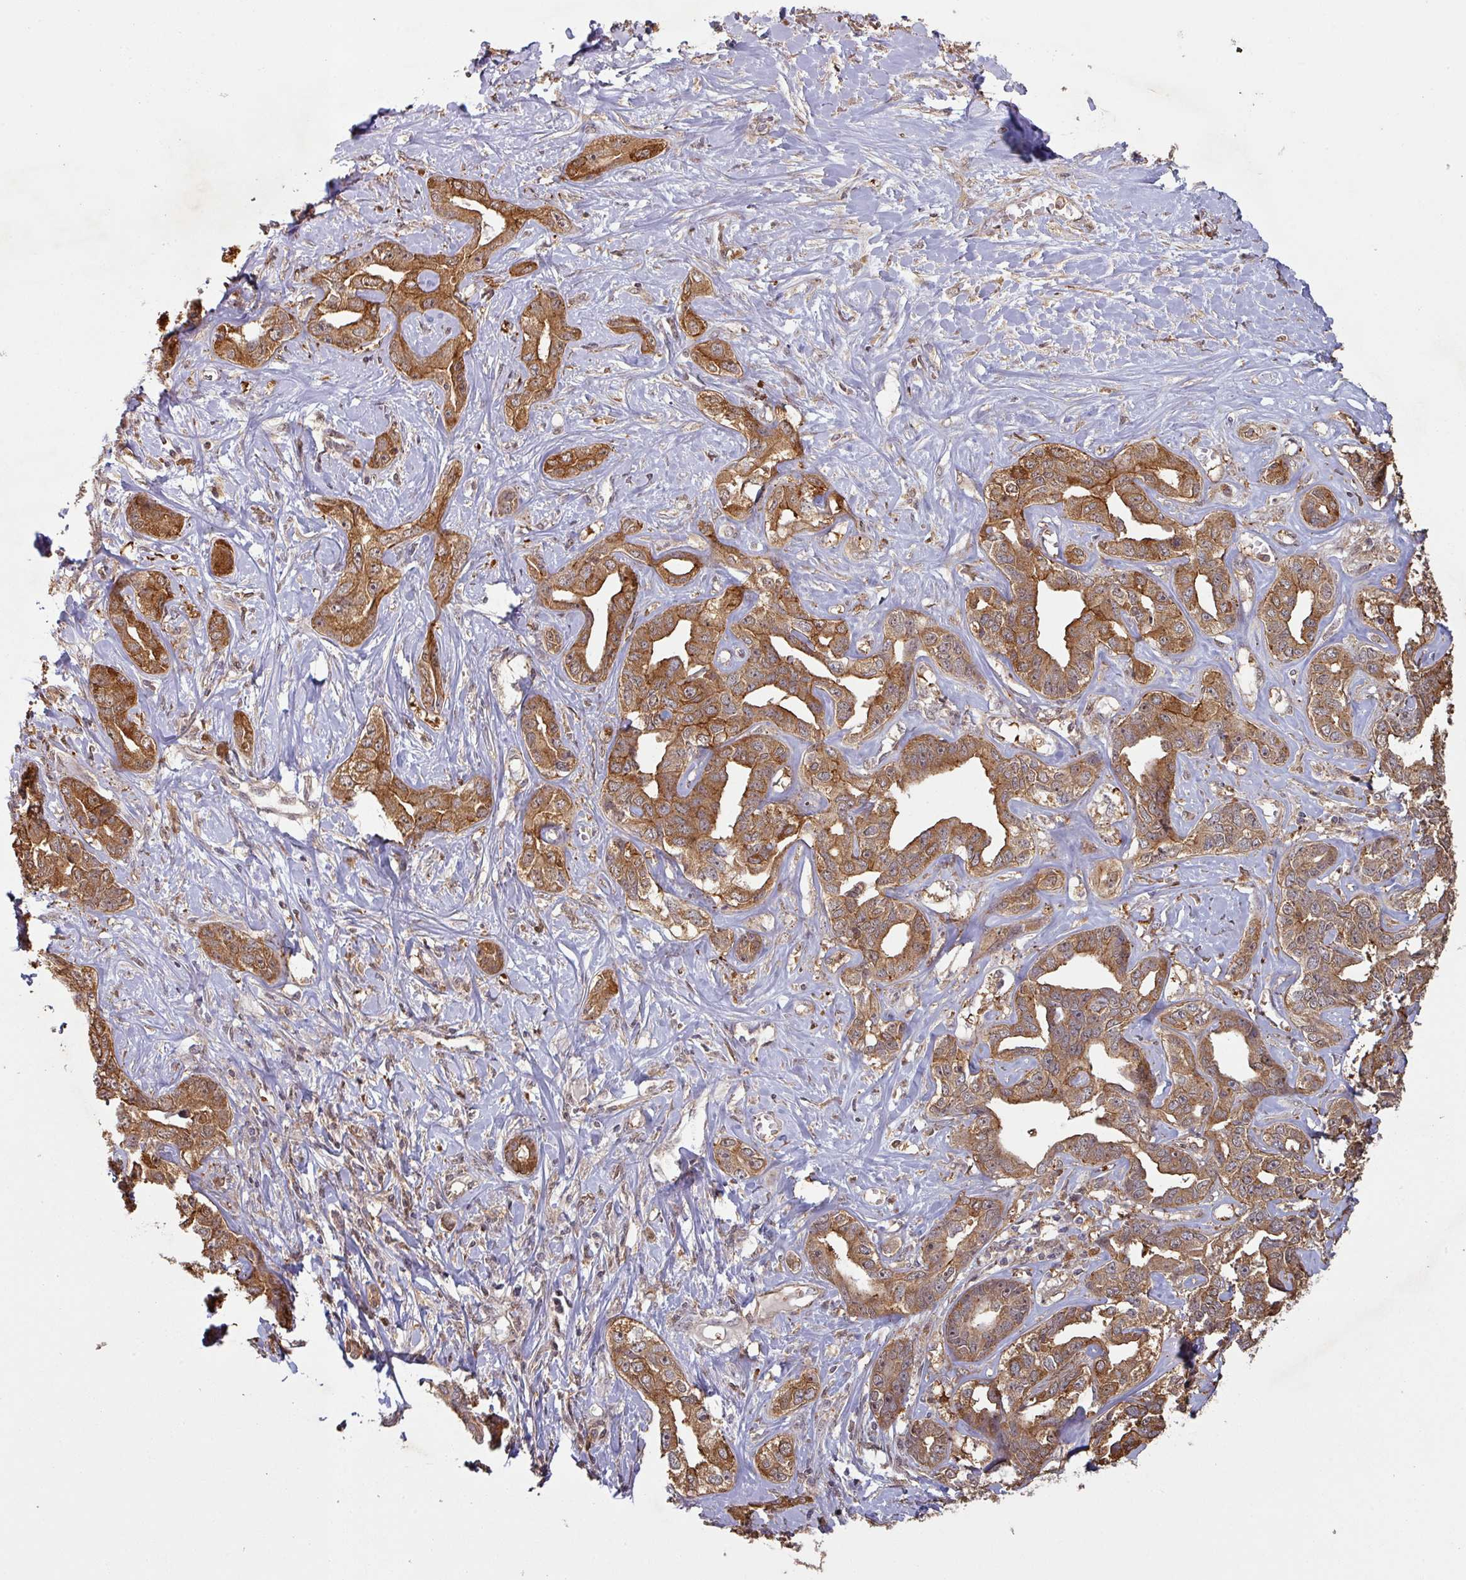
{"staining": {"intensity": "moderate", "quantity": ">75%", "location": "cytoplasmic/membranous"}, "tissue": "liver cancer", "cell_type": "Tumor cells", "image_type": "cancer", "snomed": [{"axis": "morphology", "description": "Cholangiocarcinoma"}, {"axis": "topography", "description": "Liver"}], "caption": "Protein staining shows moderate cytoplasmic/membranous staining in approximately >75% of tumor cells in liver cholangiocarcinoma.", "gene": "ZNF322", "patient": {"sex": "male", "age": 59}}